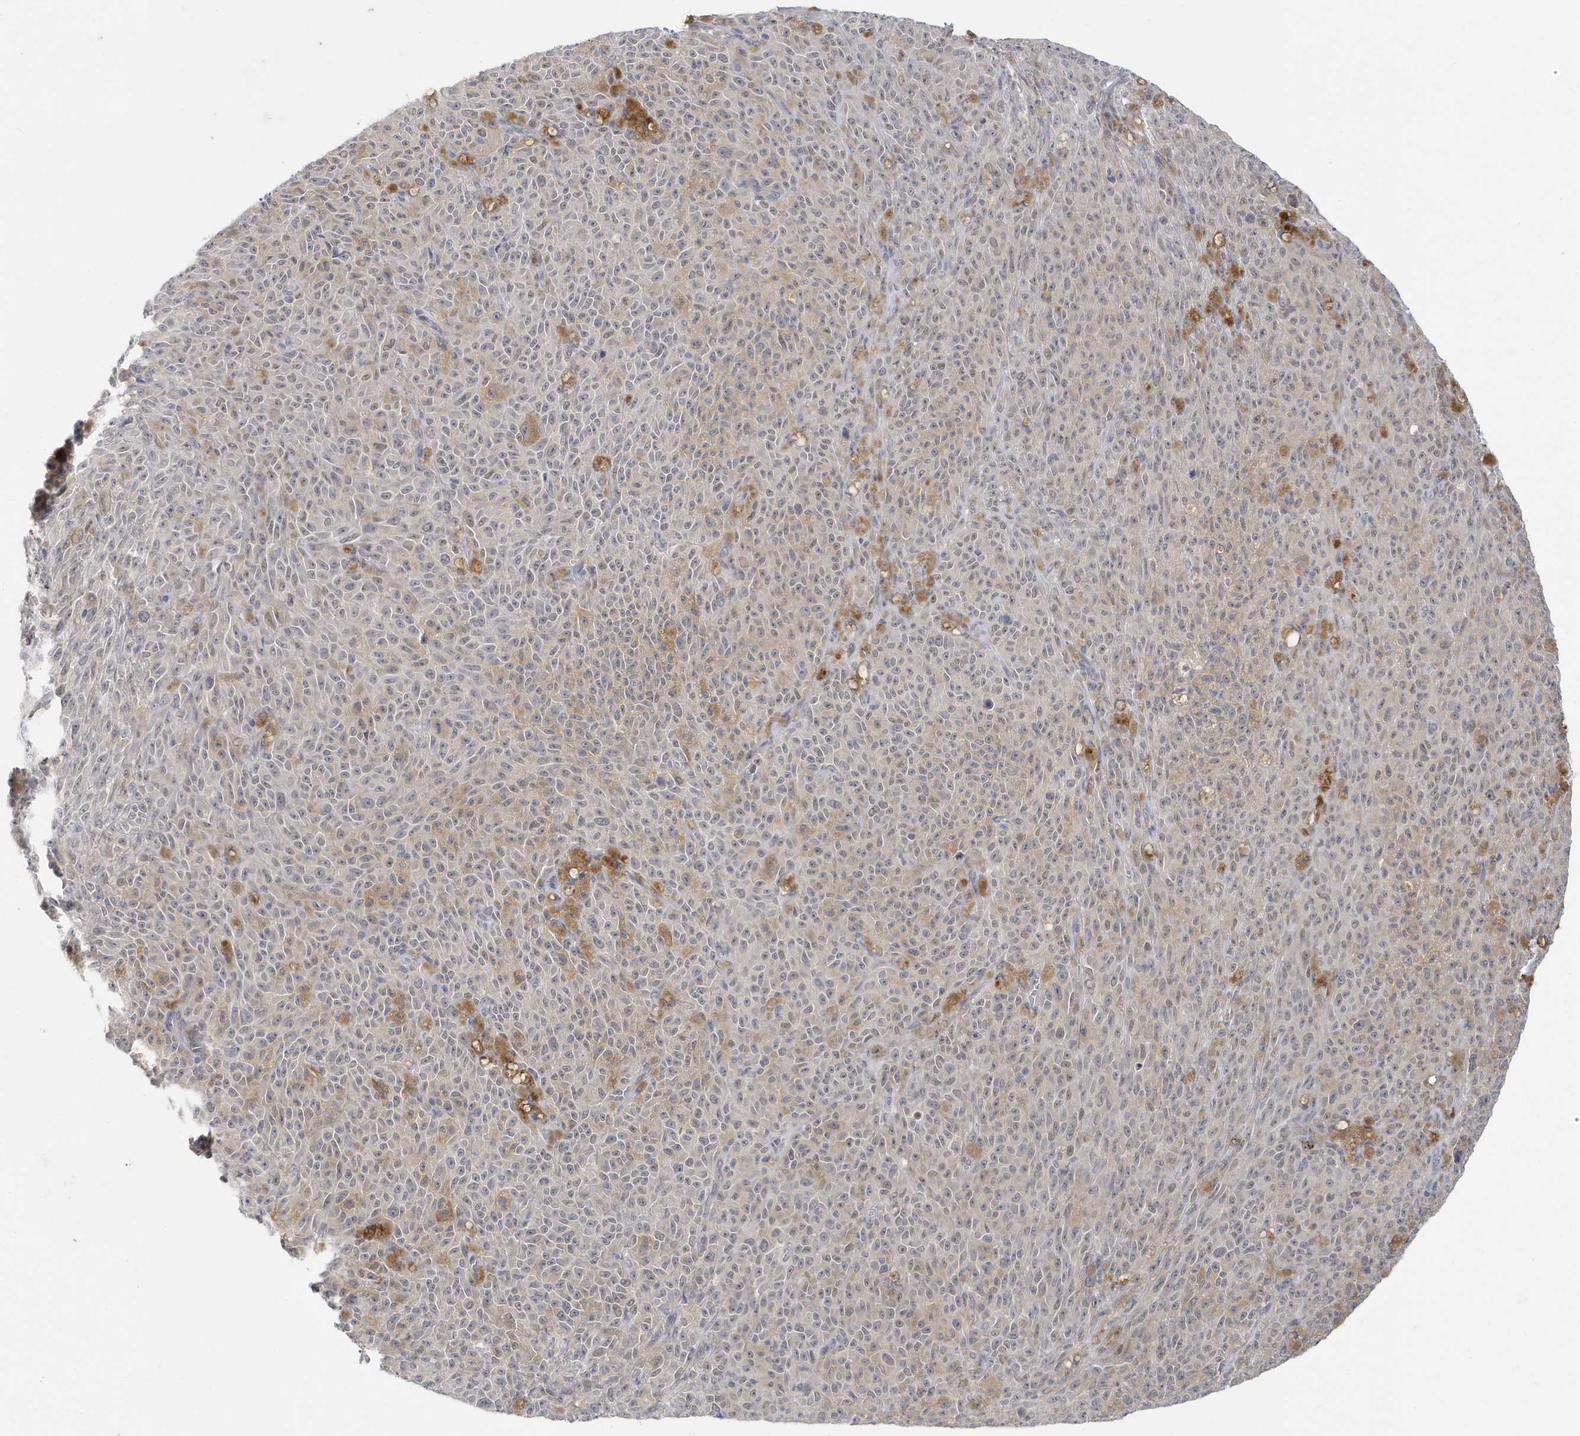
{"staining": {"intensity": "weak", "quantity": "<25%", "location": "cytoplasmic/membranous,nuclear"}, "tissue": "melanoma", "cell_type": "Tumor cells", "image_type": "cancer", "snomed": [{"axis": "morphology", "description": "Malignant melanoma, NOS"}, {"axis": "topography", "description": "Skin"}], "caption": "Micrograph shows no protein expression in tumor cells of malignant melanoma tissue.", "gene": "ZNF654", "patient": {"sex": "female", "age": 82}}